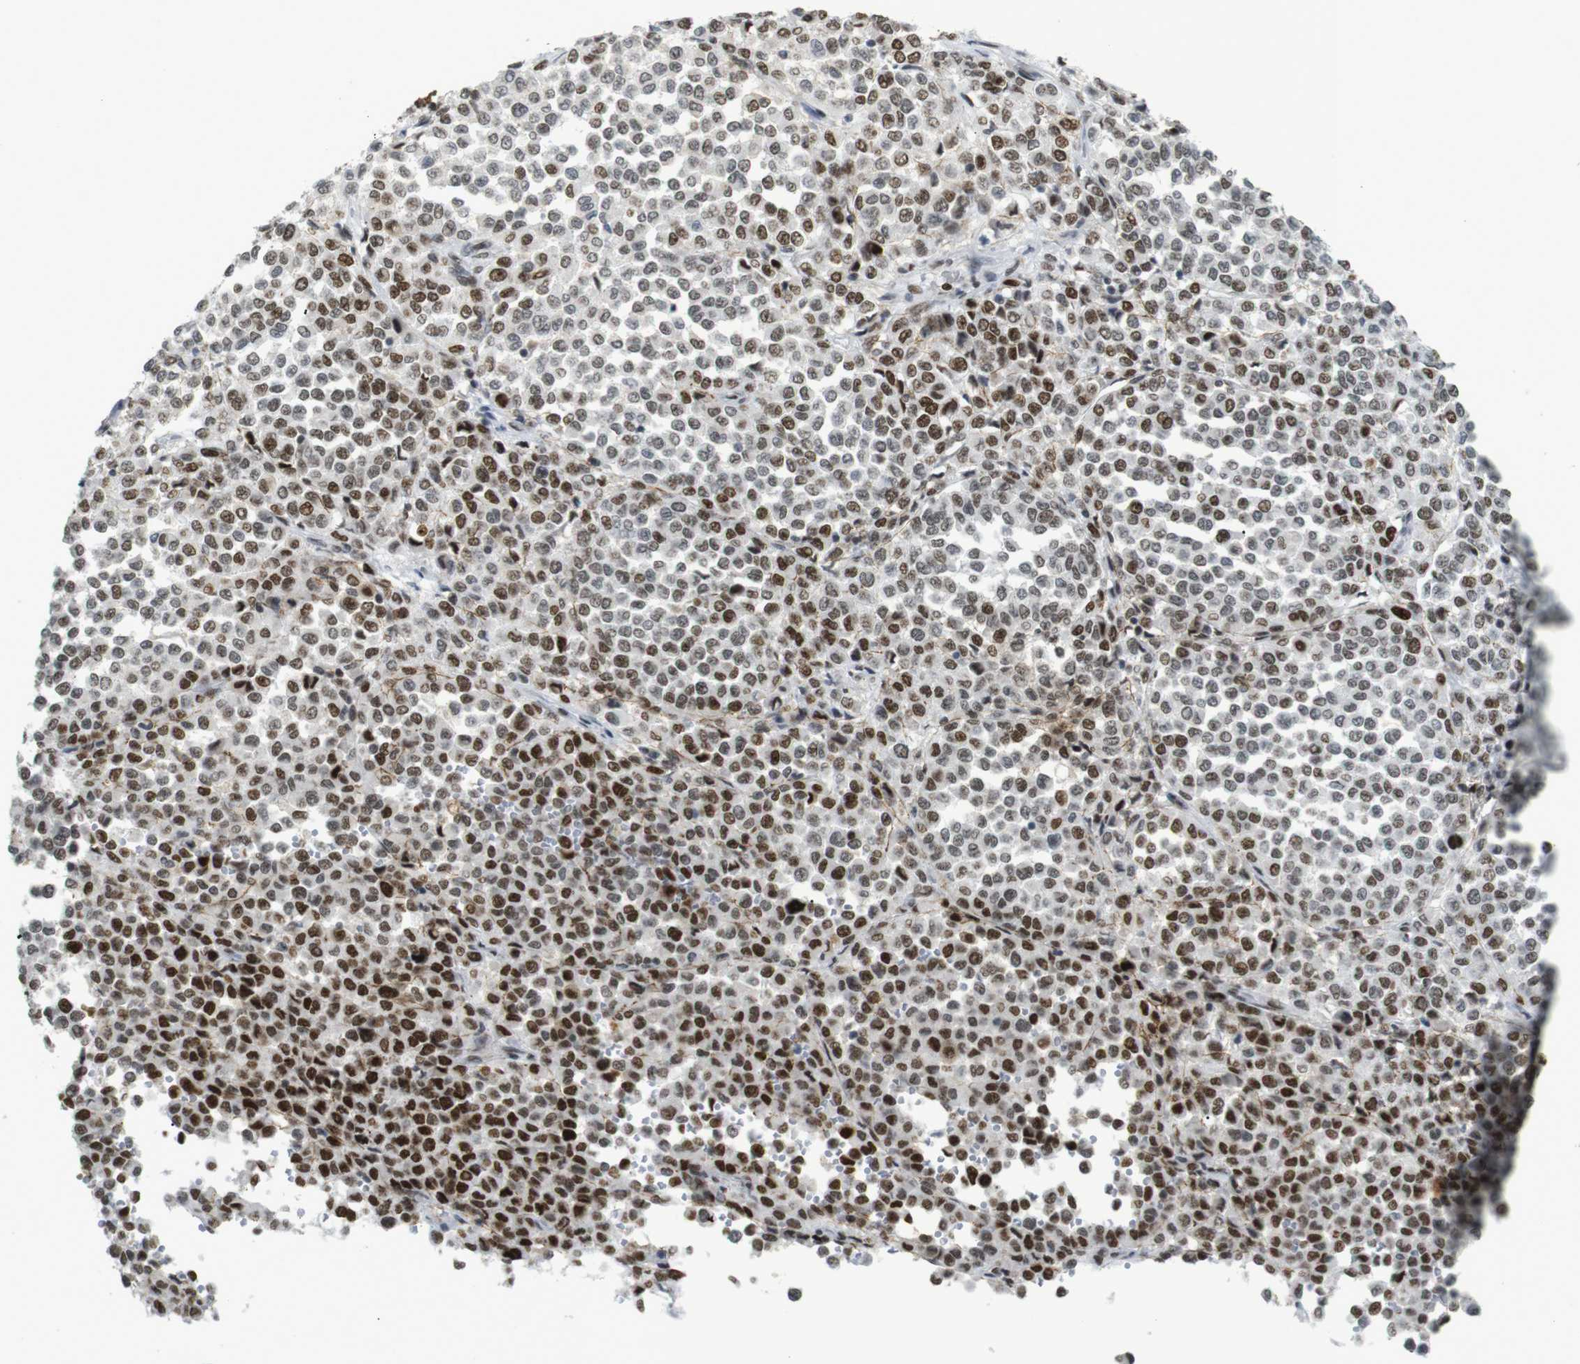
{"staining": {"intensity": "moderate", "quantity": ">75%", "location": "nuclear"}, "tissue": "melanoma", "cell_type": "Tumor cells", "image_type": "cancer", "snomed": [{"axis": "morphology", "description": "Malignant melanoma, Metastatic site"}, {"axis": "topography", "description": "Pancreas"}], "caption": "Melanoma stained for a protein displays moderate nuclear positivity in tumor cells.", "gene": "RIOX2", "patient": {"sex": "female", "age": 30}}